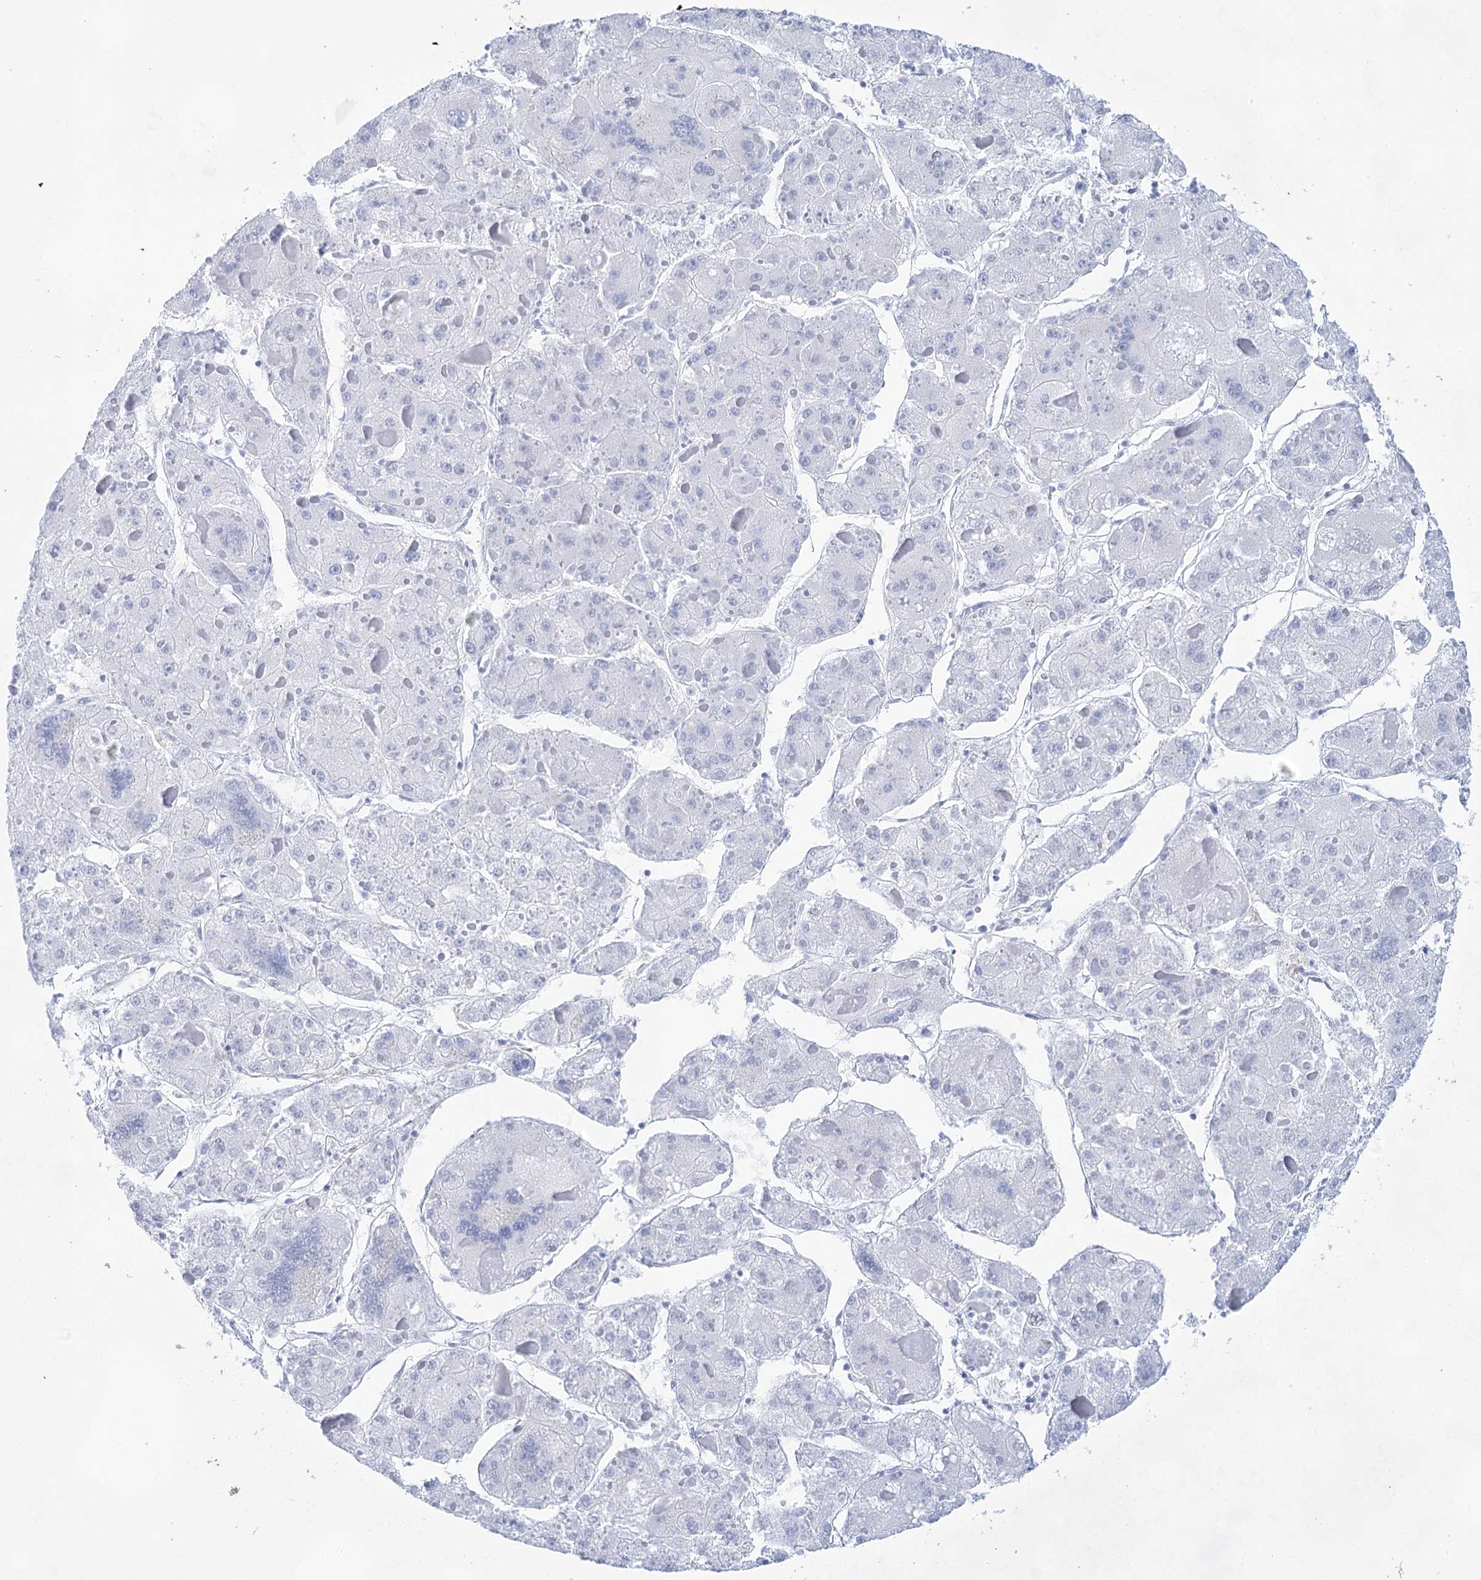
{"staining": {"intensity": "negative", "quantity": "none", "location": "none"}, "tissue": "liver cancer", "cell_type": "Tumor cells", "image_type": "cancer", "snomed": [{"axis": "morphology", "description": "Carcinoma, Hepatocellular, NOS"}, {"axis": "topography", "description": "Liver"}], "caption": "Liver hepatocellular carcinoma was stained to show a protein in brown. There is no significant expression in tumor cells.", "gene": "LALBA", "patient": {"sex": "female", "age": 73}}